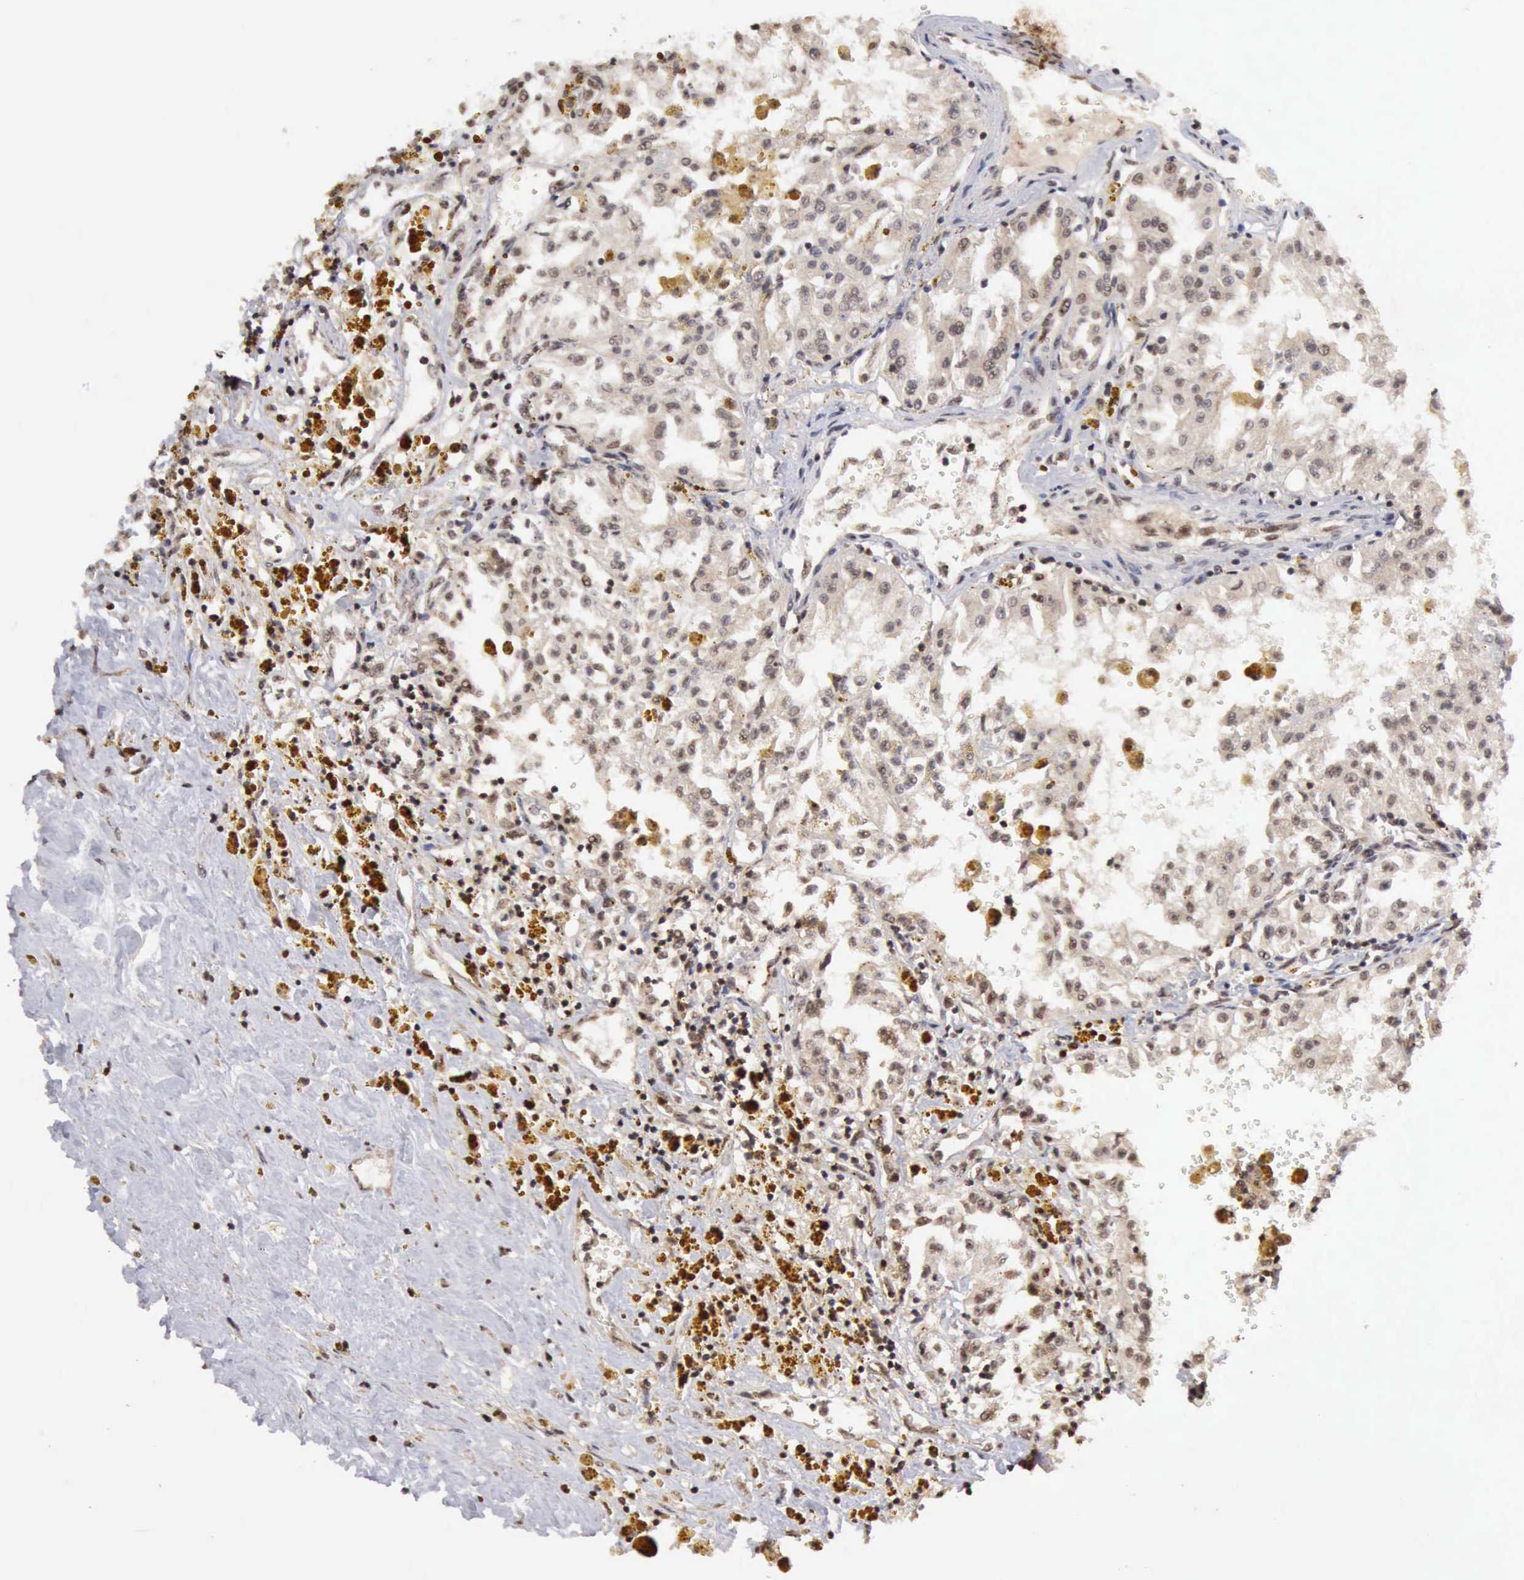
{"staining": {"intensity": "weak", "quantity": ">75%", "location": "cytoplasmic/membranous"}, "tissue": "renal cancer", "cell_type": "Tumor cells", "image_type": "cancer", "snomed": [{"axis": "morphology", "description": "Adenocarcinoma, NOS"}, {"axis": "topography", "description": "Kidney"}], "caption": "Protein staining demonstrates weak cytoplasmic/membranous positivity in approximately >75% of tumor cells in renal cancer. (Stains: DAB (3,3'-diaminobenzidine) in brown, nuclei in blue, Microscopy: brightfield microscopy at high magnification).", "gene": "CDKN2A", "patient": {"sex": "male", "age": 78}}